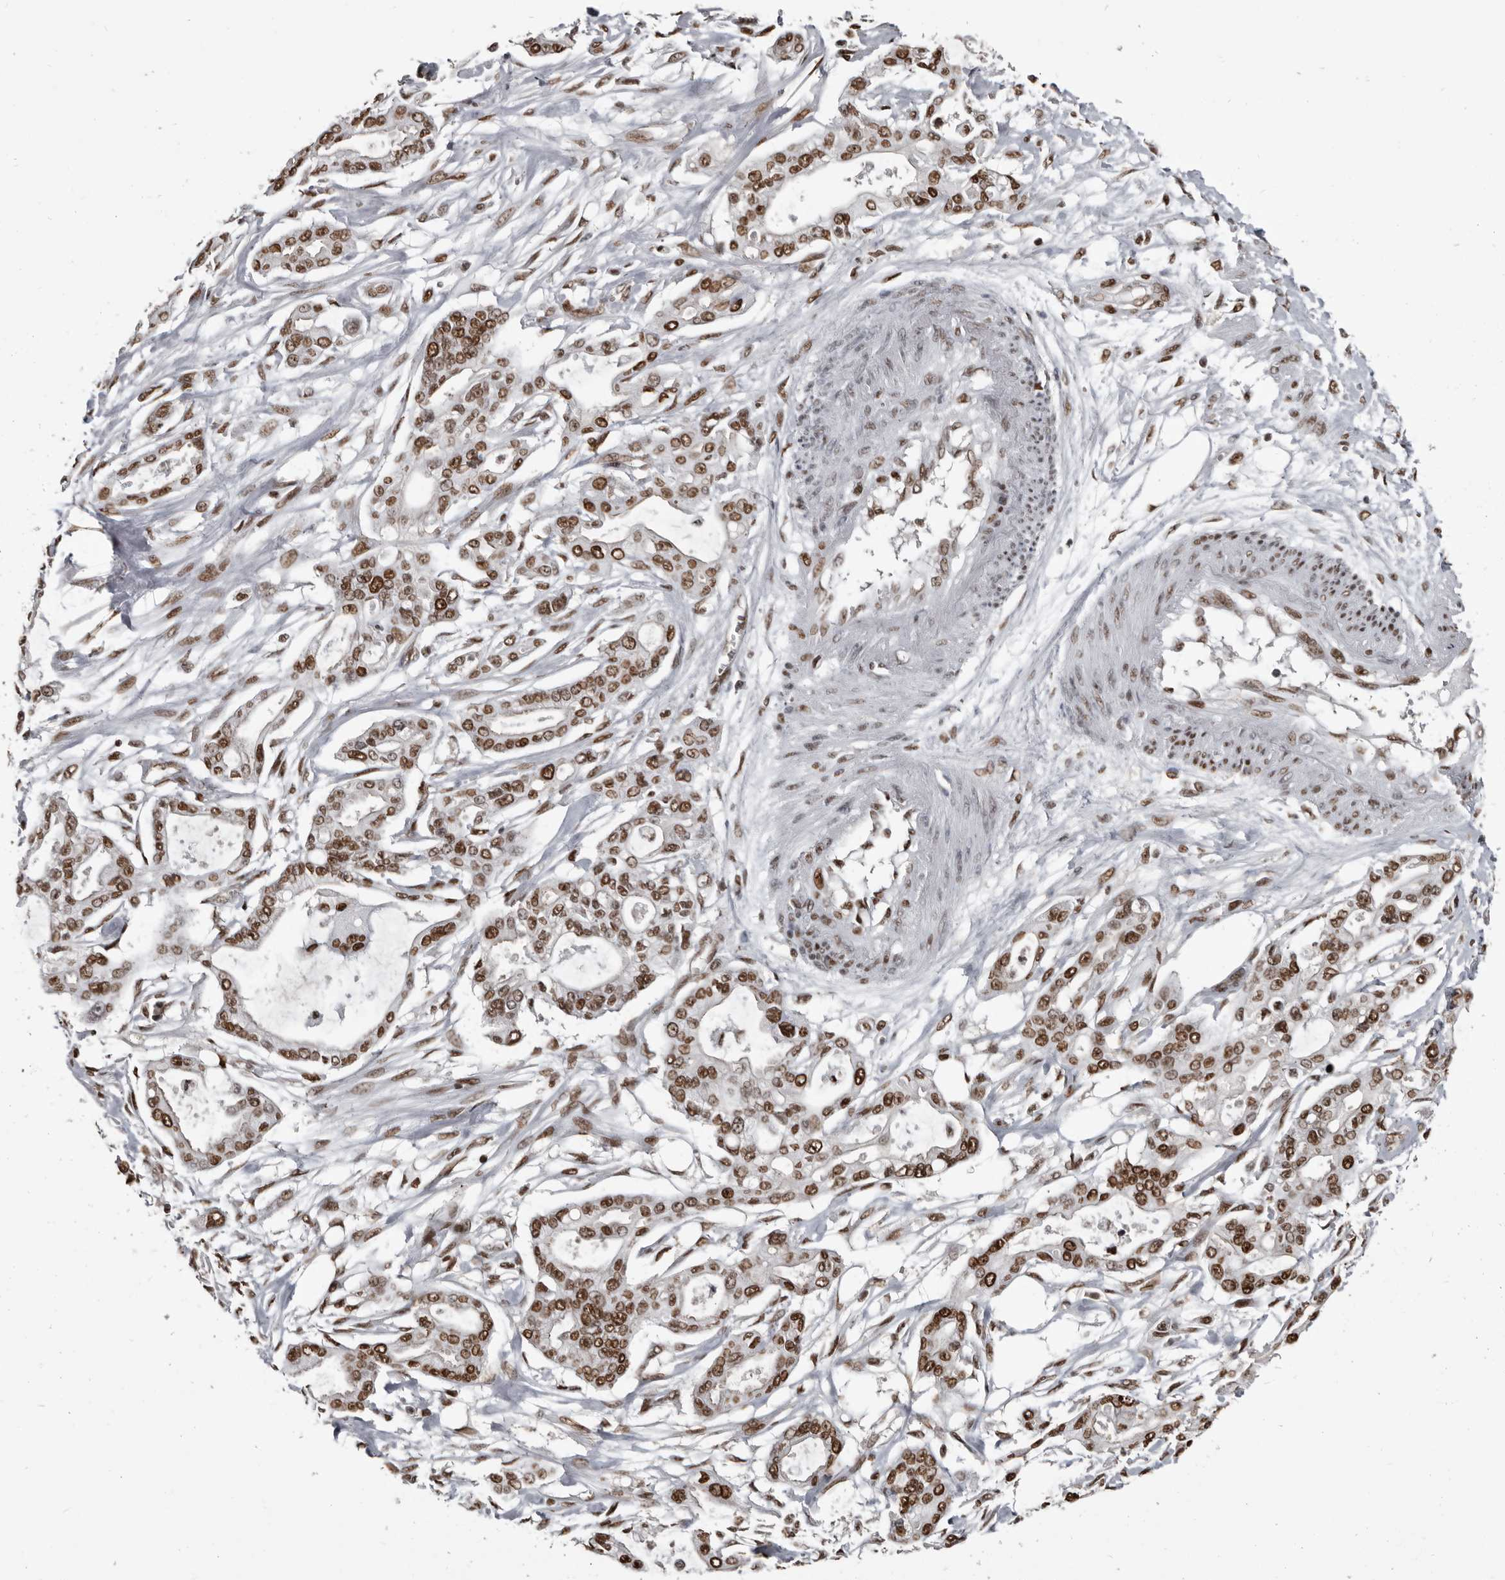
{"staining": {"intensity": "strong", "quantity": ">75%", "location": "nuclear"}, "tissue": "pancreatic cancer", "cell_type": "Tumor cells", "image_type": "cancer", "snomed": [{"axis": "morphology", "description": "Adenocarcinoma, NOS"}, {"axis": "topography", "description": "Pancreas"}], "caption": "Approximately >75% of tumor cells in human pancreatic cancer demonstrate strong nuclear protein positivity as visualized by brown immunohistochemical staining.", "gene": "CHD1L", "patient": {"sex": "male", "age": 68}}